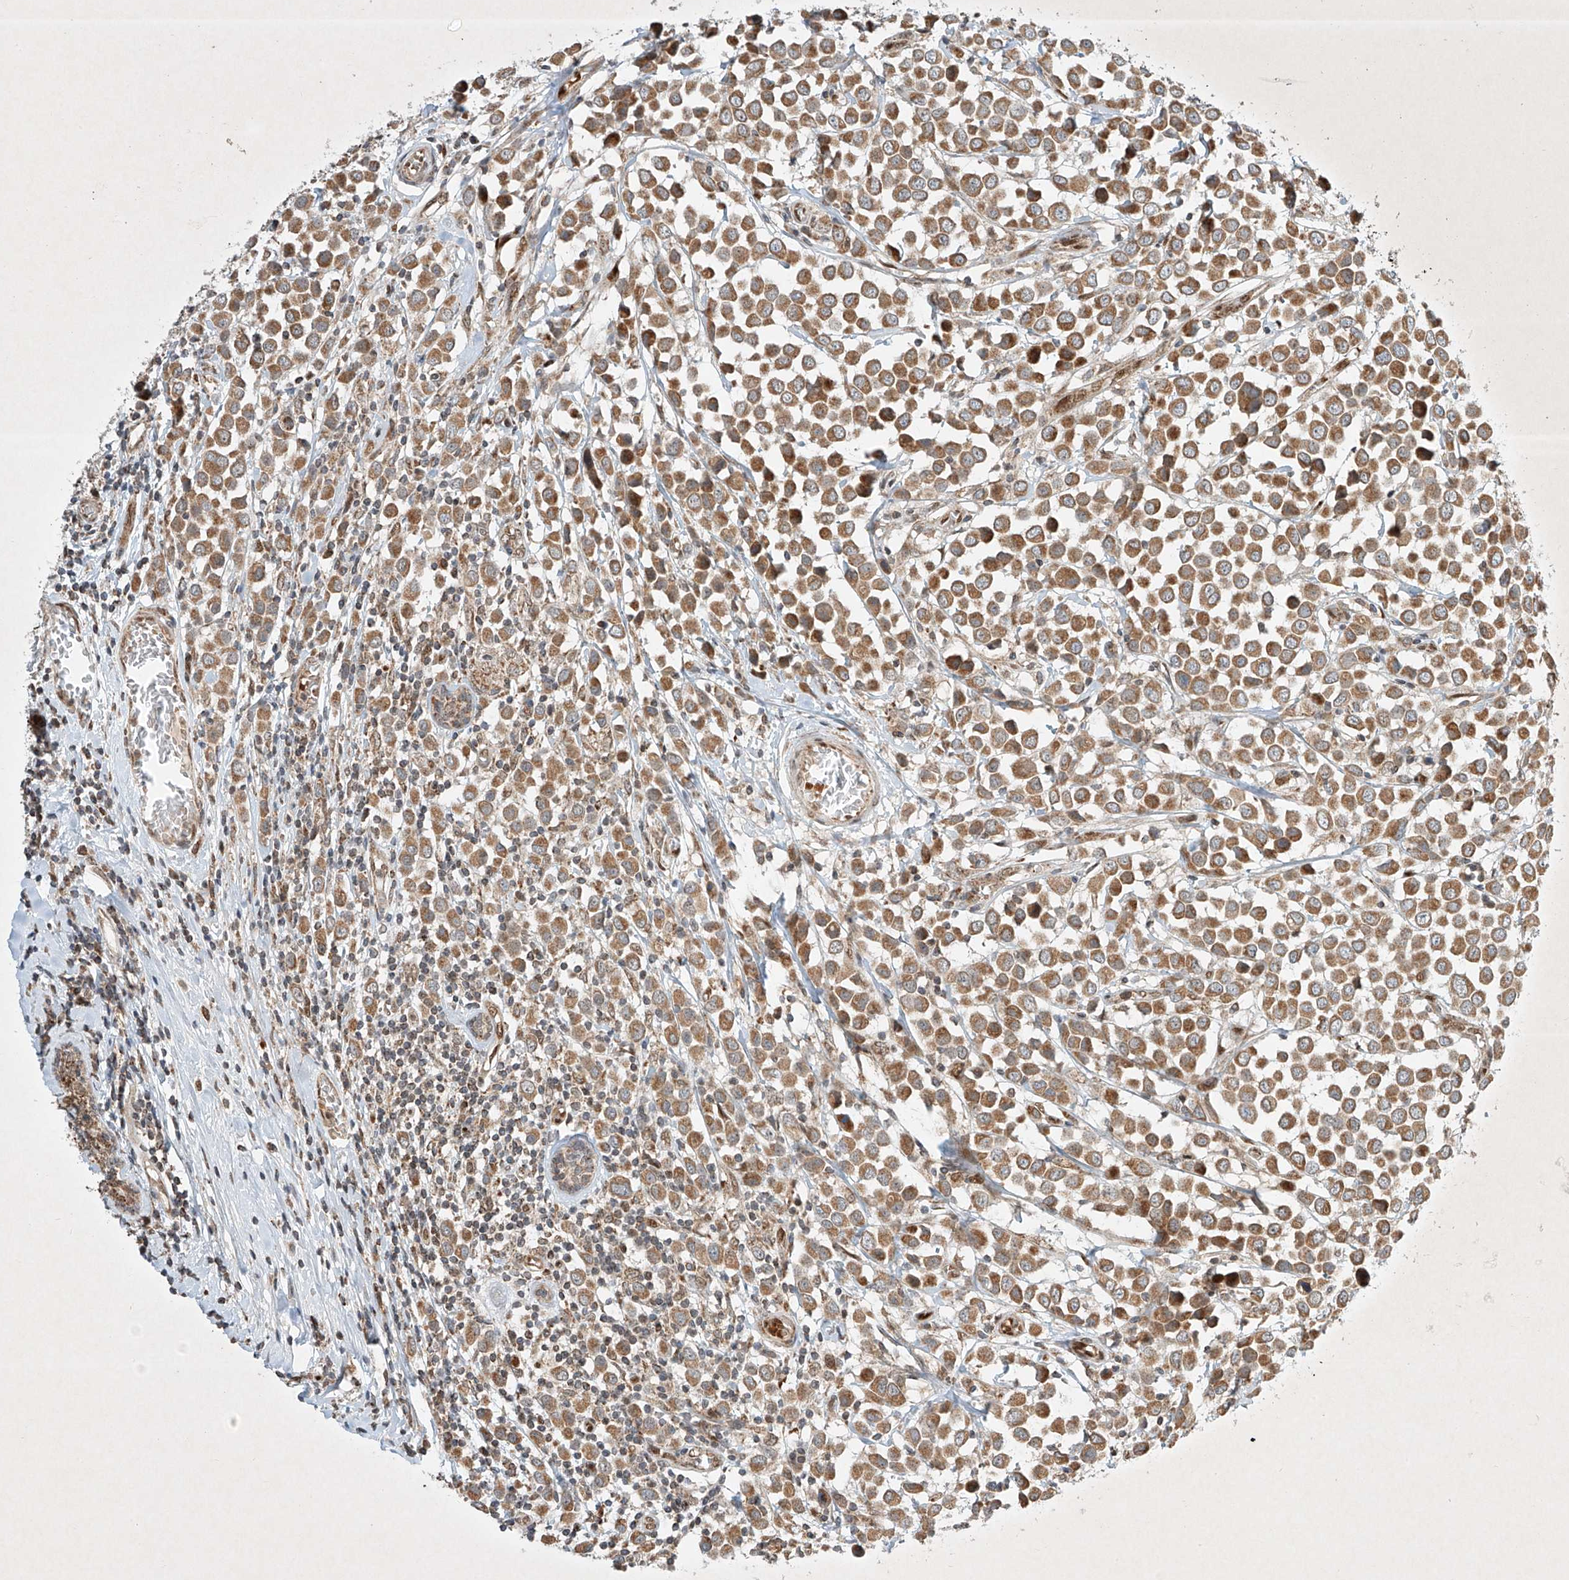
{"staining": {"intensity": "moderate", "quantity": ">75%", "location": "cytoplasmic/membranous"}, "tissue": "breast cancer", "cell_type": "Tumor cells", "image_type": "cancer", "snomed": [{"axis": "morphology", "description": "Duct carcinoma"}, {"axis": "topography", "description": "Breast"}], "caption": "Human breast cancer (intraductal carcinoma) stained with a brown dye reveals moderate cytoplasmic/membranous positive expression in approximately >75% of tumor cells.", "gene": "EPG5", "patient": {"sex": "female", "age": 61}}